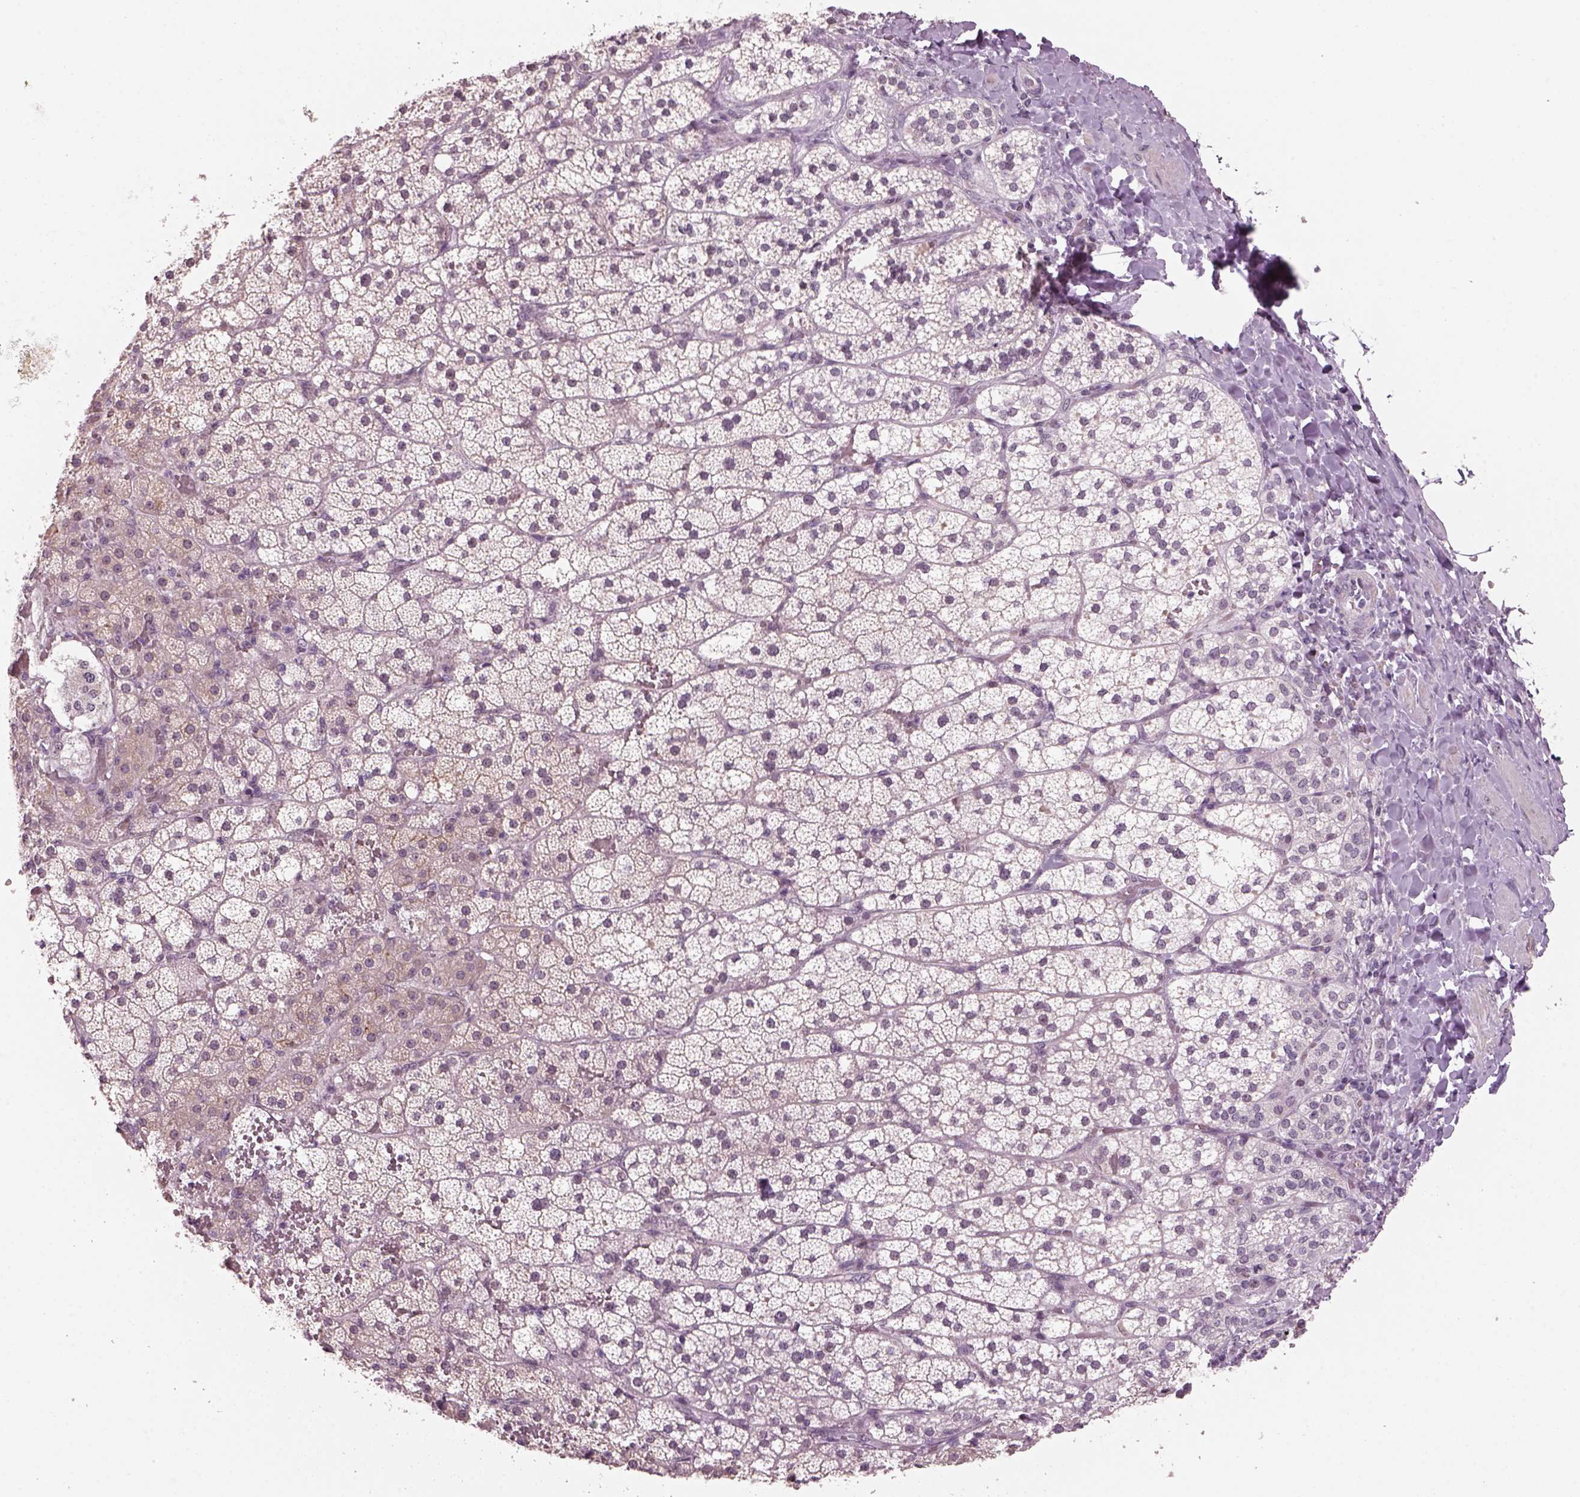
{"staining": {"intensity": "weak", "quantity": "<25%", "location": "cytoplasmic/membranous"}, "tissue": "adrenal gland", "cell_type": "Glandular cells", "image_type": "normal", "snomed": [{"axis": "morphology", "description": "Normal tissue, NOS"}, {"axis": "topography", "description": "Adrenal gland"}], "caption": "Immunohistochemistry of unremarkable human adrenal gland displays no positivity in glandular cells. The staining was performed using DAB (3,3'-diaminobenzidine) to visualize the protein expression in brown, while the nuclei were stained in blue with hematoxylin (Magnification: 20x).", "gene": "NAT8B", "patient": {"sex": "male", "age": 53}}